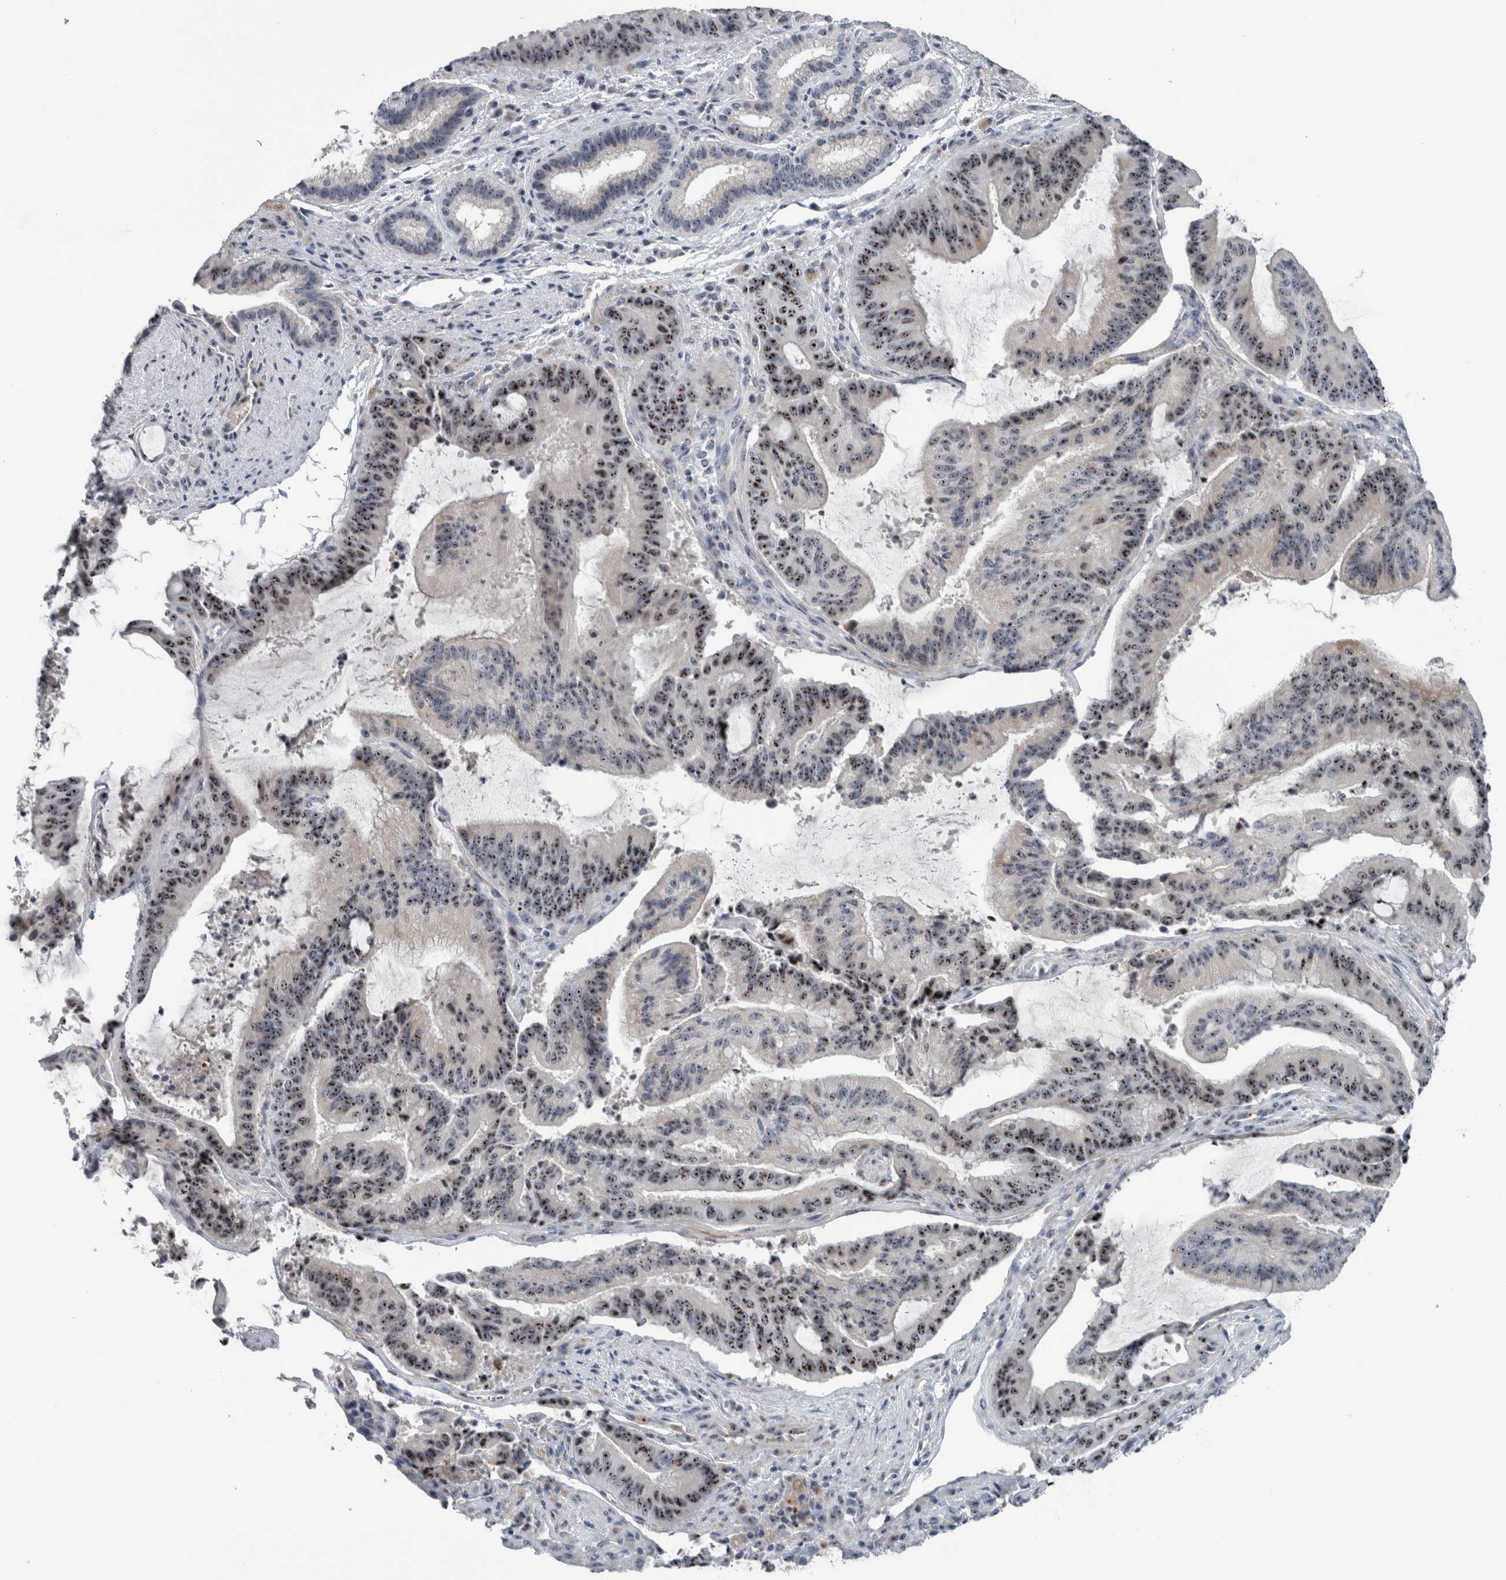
{"staining": {"intensity": "moderate", "quantity": ">75%", "location": "nuclear"}, "tissue": "liver cancer", "cell_type": "Tumor cells", "image_type": "cancer", "snomed": [{"axis": "morphology", "description": "Normal tissue, NOS"}, {"axis": "morphology", "description": "Cholangiocarcinoma"}, {"axis": "topography", "description": "Liver"}, {"axis": "topography", "description": "Peripheral nerve tissue"}], "caption": "Protein expression analysis of human cholangiocarcinoma (liver) reveals moderate nuclear positivity in approximately >75% of tumor cells. (DAB (3,3'-diaminobenzidine) = brown stain, brightfield microscopy at high magnification).", "gene": "UTP6", "patient": {"sex": "female", "age": 73}}